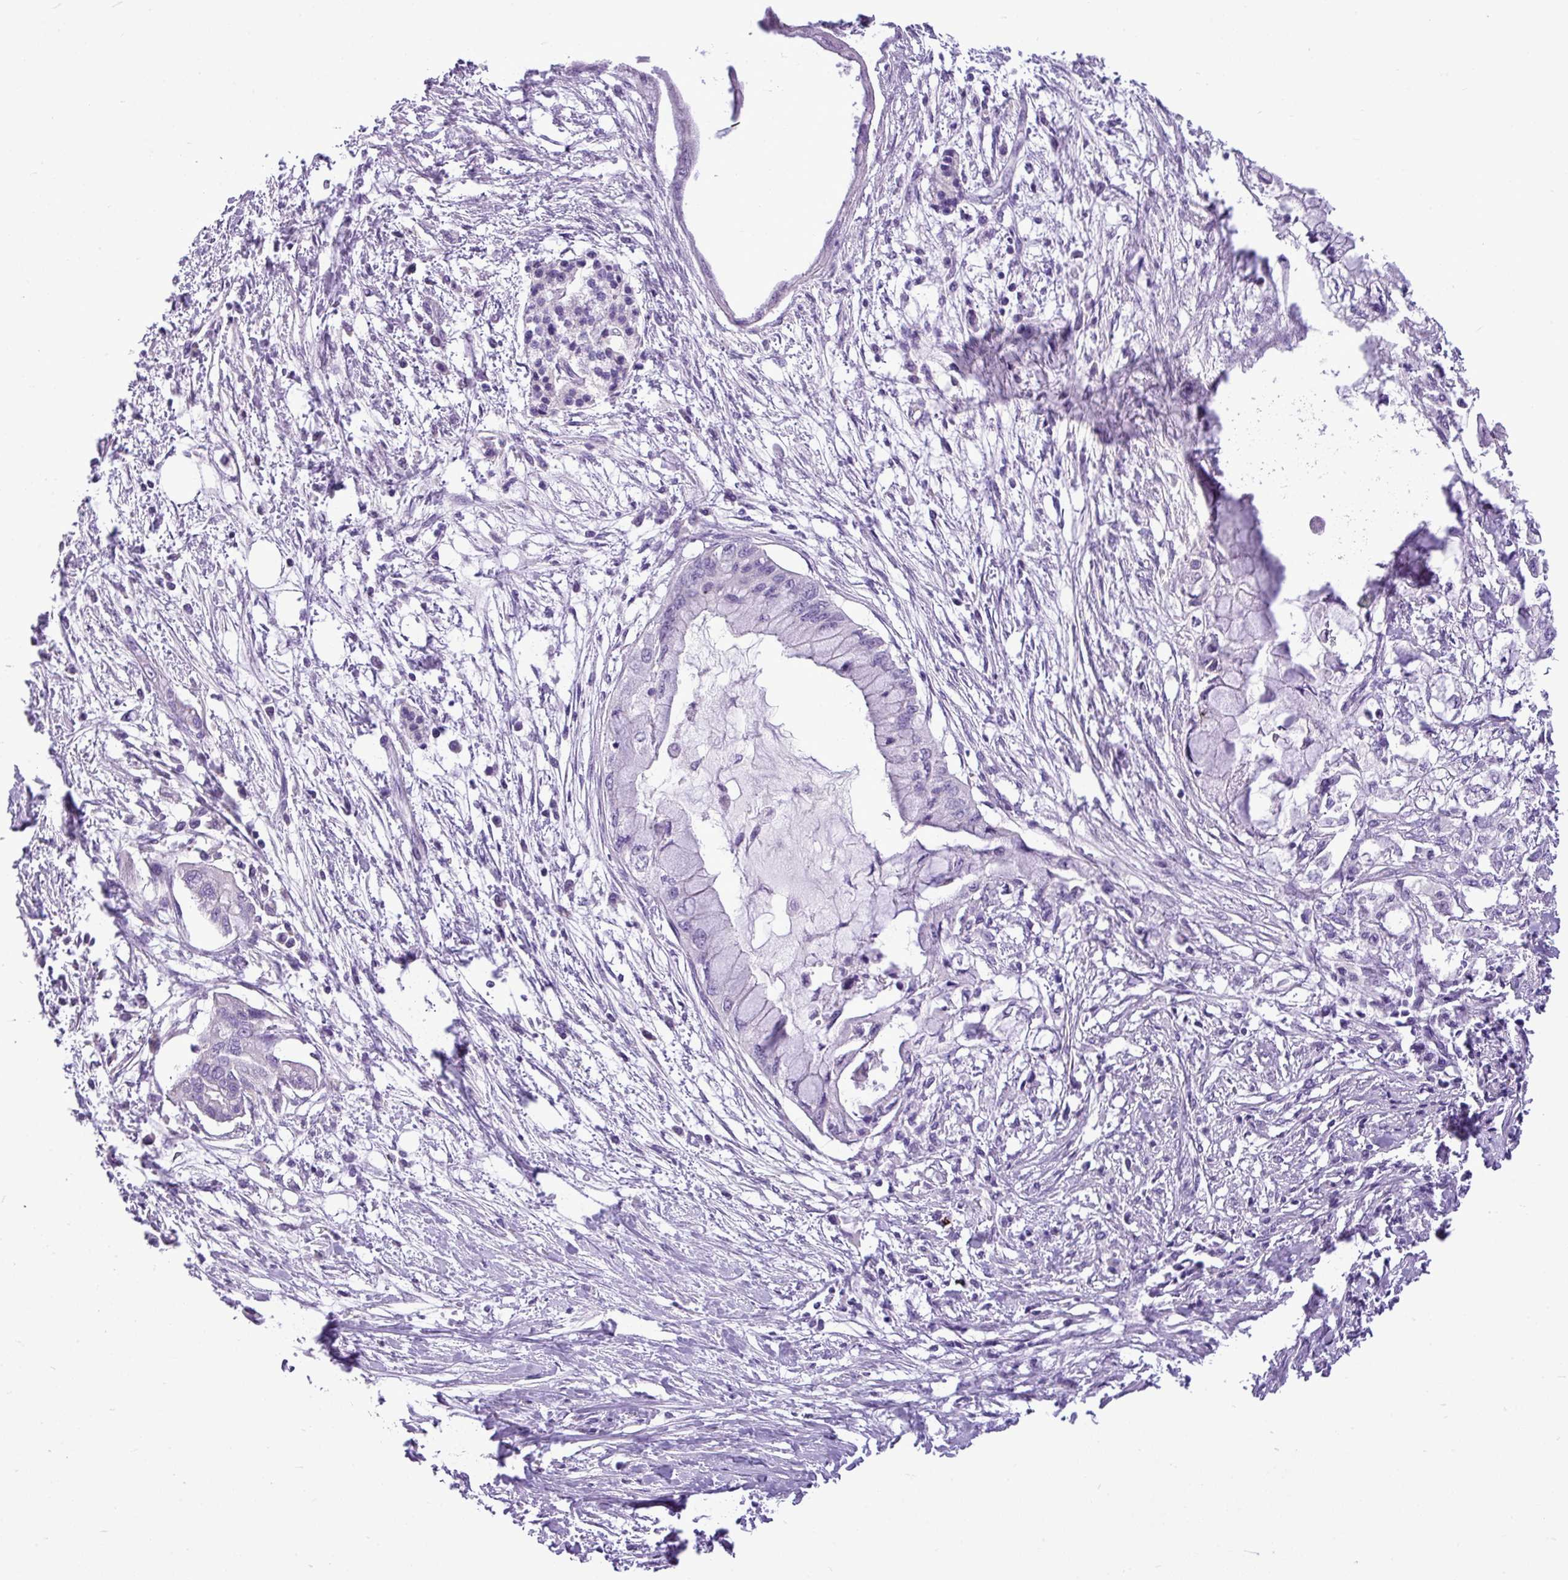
{"staining": {"intensity": "negative", "quantity": "none", "location": "none"}, "tissue": "pancreatic cancer", "cell_type": "Tumor cells", "image_type": "cancer", "snomed": [{"axis": "morphology", "description": "Adenocarcinoma, NOS"}, {"axis": "topography", "description": "Pancreas"}], "caption": "Tumor cells show no significant protein expression in adenocarcinoma (pancreatic).", "gene": "IL17A", "patient": {"sex": "male", "age": 48}}